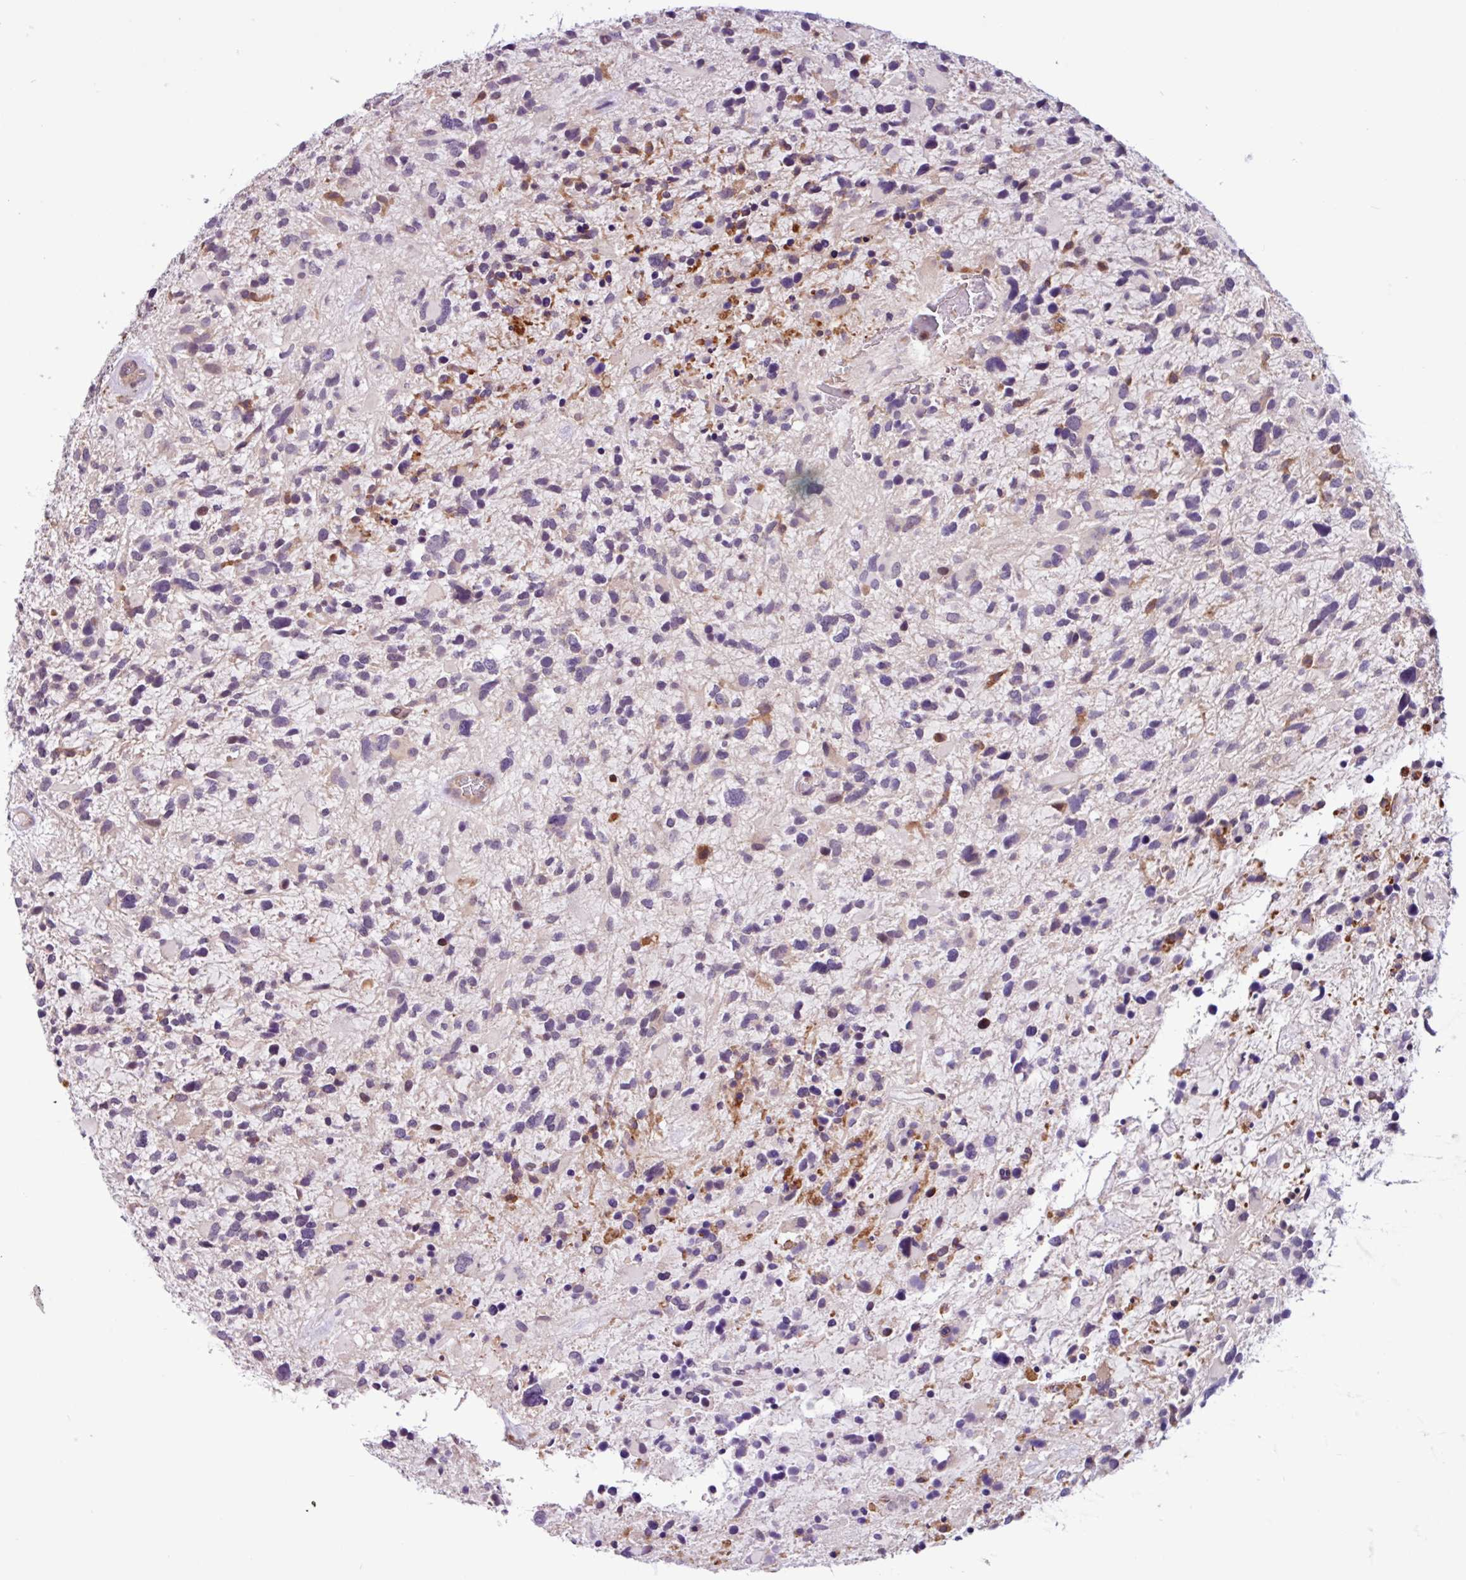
{"staining": {"intensity": "negative", "quantity": "none", "location": "none"}, "tissue": "glioma", "cell_type": "Tumor cells", "image_type": "cancer", "snomed": [{"axis": "morphology", "description": "Glioma, malignant, High grade"}, {"axis": "topography", "description": "Brain"}], "caption": "This is an IHC micrograph of human malignant glioma (high-grade). There is no staining in tumor cells.", "gene": "ACTR3", "patient": {"sex": "female", "age": 11}}